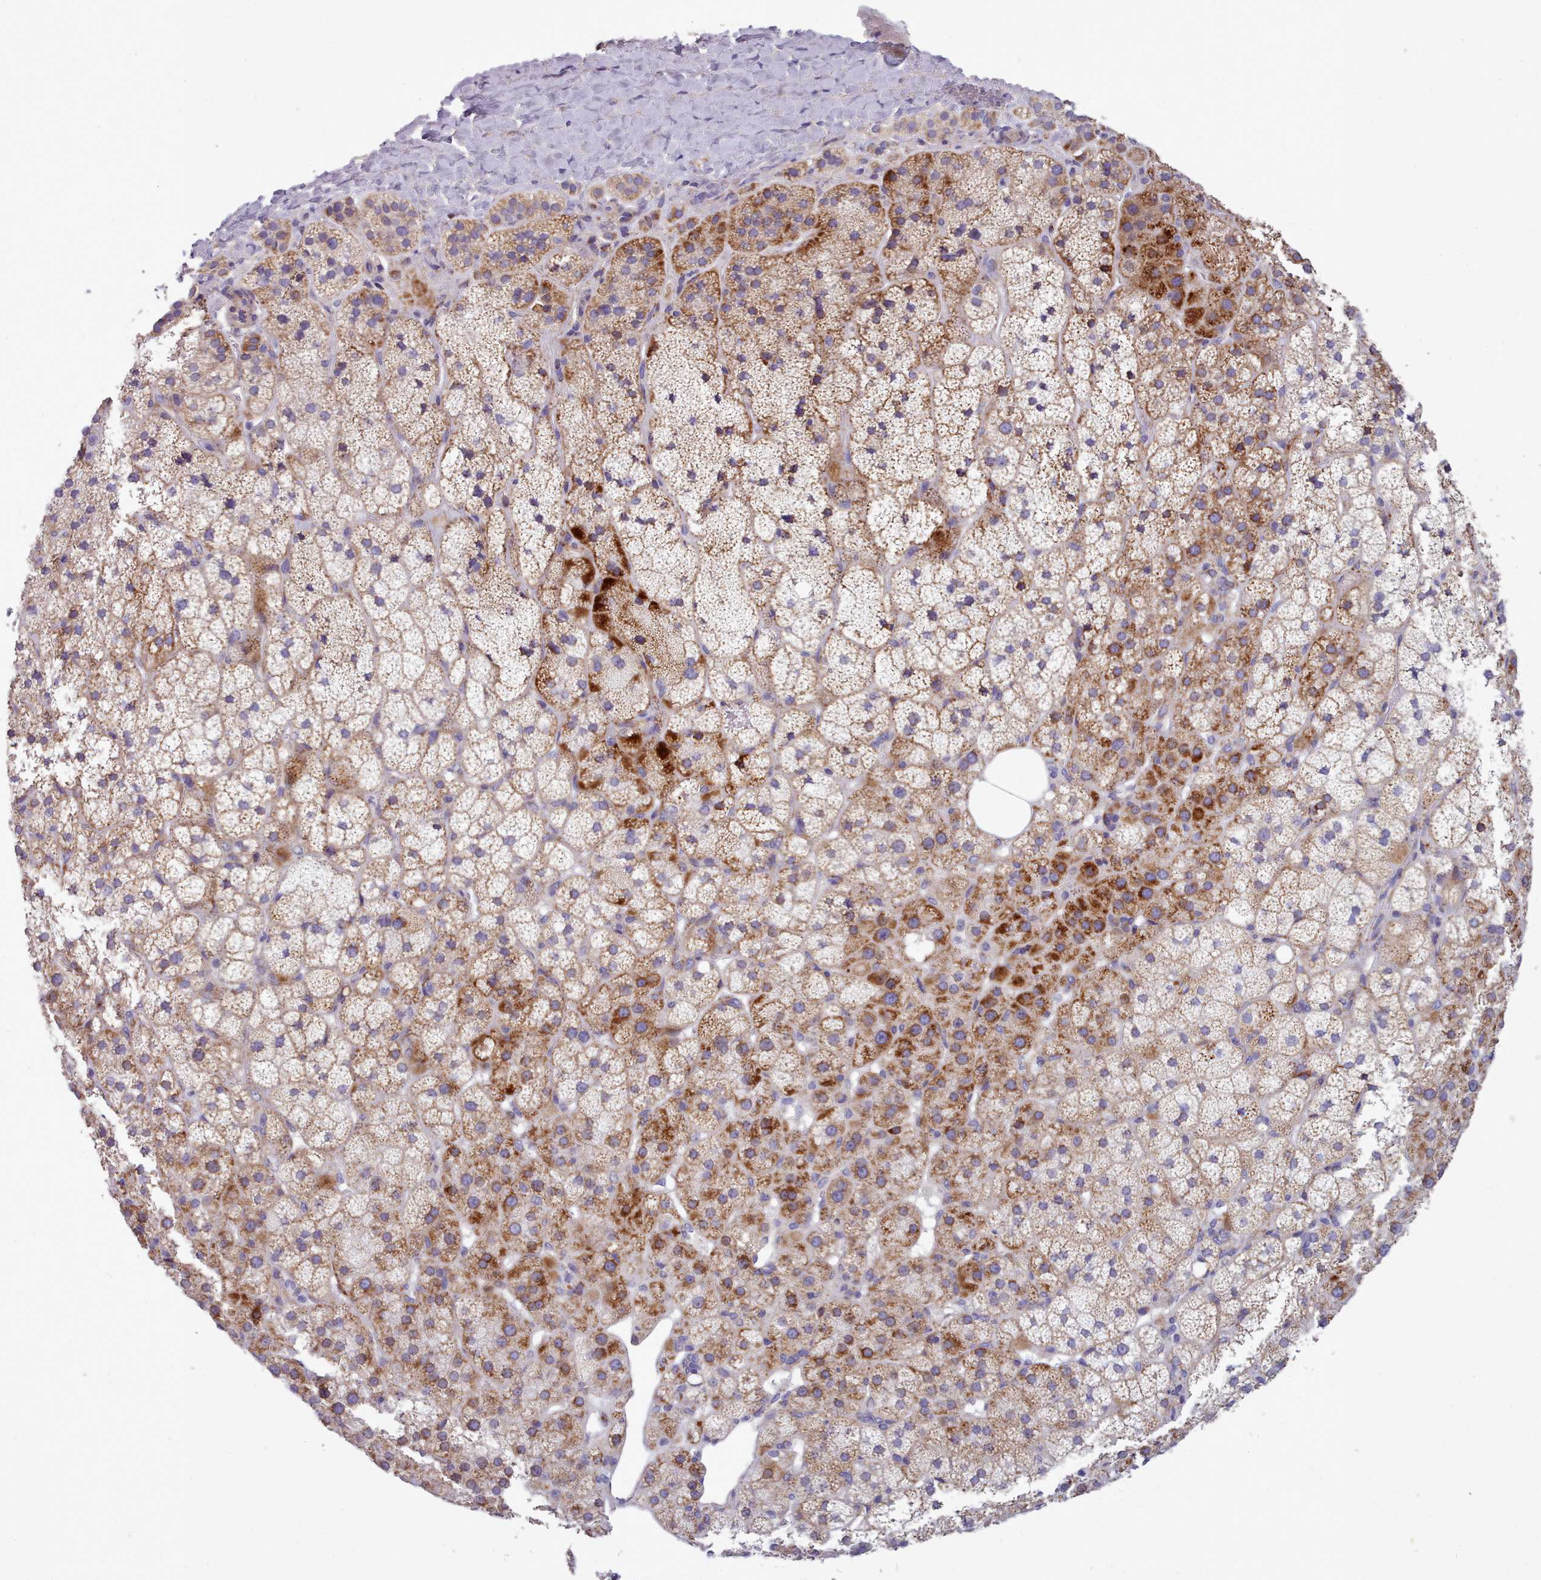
{"staining": {"intensity": "moderate", "quantity": "25%-75%", "location": "cytoplasmic/membranous"}, "tissue": "adrenal gland", "cell_type": "Glandular cells", "image_type": "normal", "snomed": [{"axis": "morphology", "description": "Normal tissue, NOS"}, {"axis": "topography", "description": "Adrenal gland"}], "caption": "Immunohistochemical staining of unremarkable adrenal gland reveals medium levels of moderate cytoplasmic/membranous staining in approximately 25%-75% of glandular cells. (DAB IHC with brightfield microscopy, high magnification).", "gene": "FKBP10", "patient": {"sex": "female", "age": 70}}